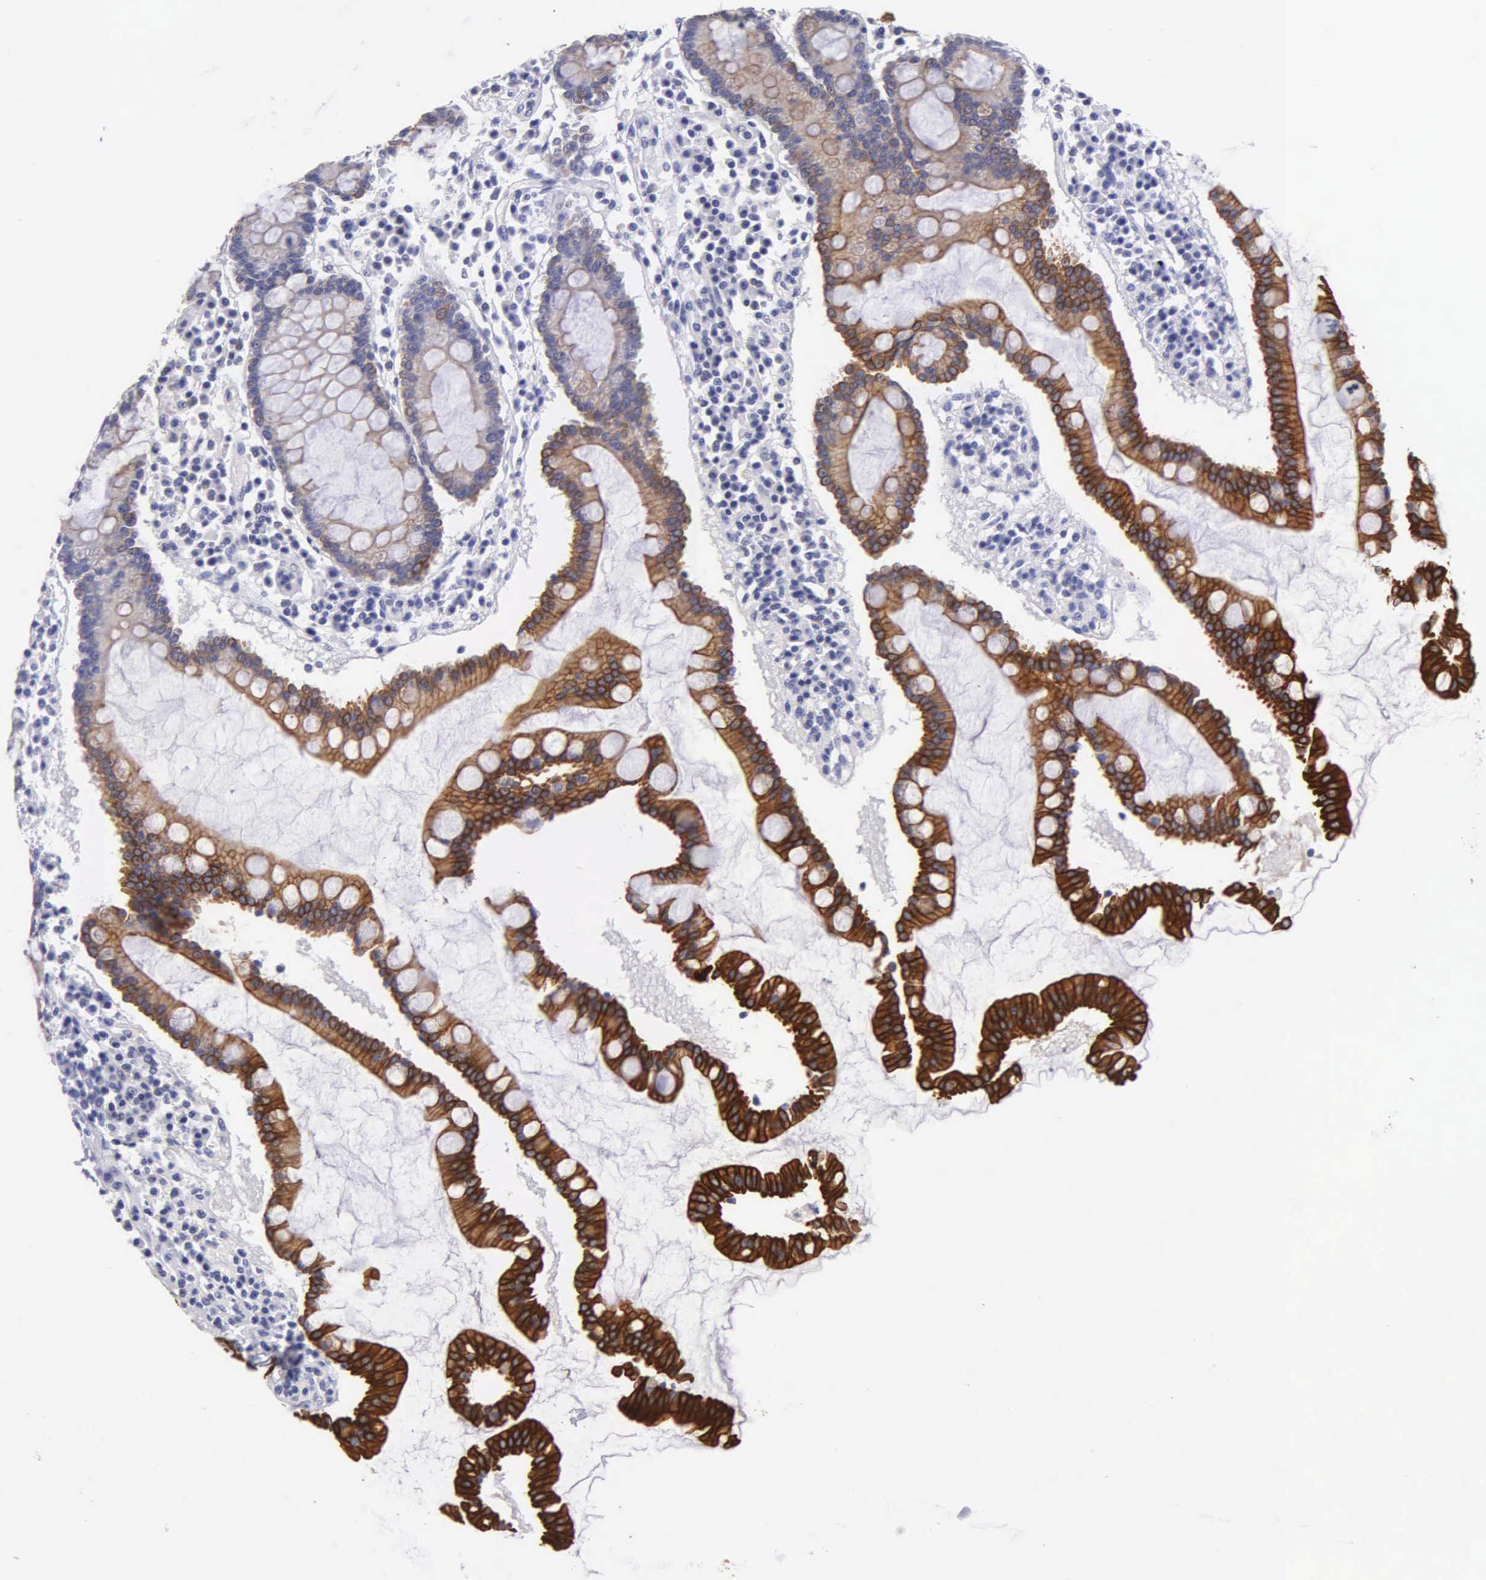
{"staining": {"intensity": "strong", "quantity": "25%-75%", "location": "cytoplasmic/membranous"}, "tissue": "duodenum", "cell_type": "Glandular cells", "image_type": "normal", "snomed": [{"axis": "morphology", "description": "Normal tissue, NOS"}, {"axis": "topography", "description": "Duodenum"}], "caption": "Duodenum stained for a protein (brown) displays strong cytoplasmic/membranous positive positivity in approximately 25%-75% of glandular cells.", "gene": "KRT17", "patient": {"sex": "male", "age": 73}}